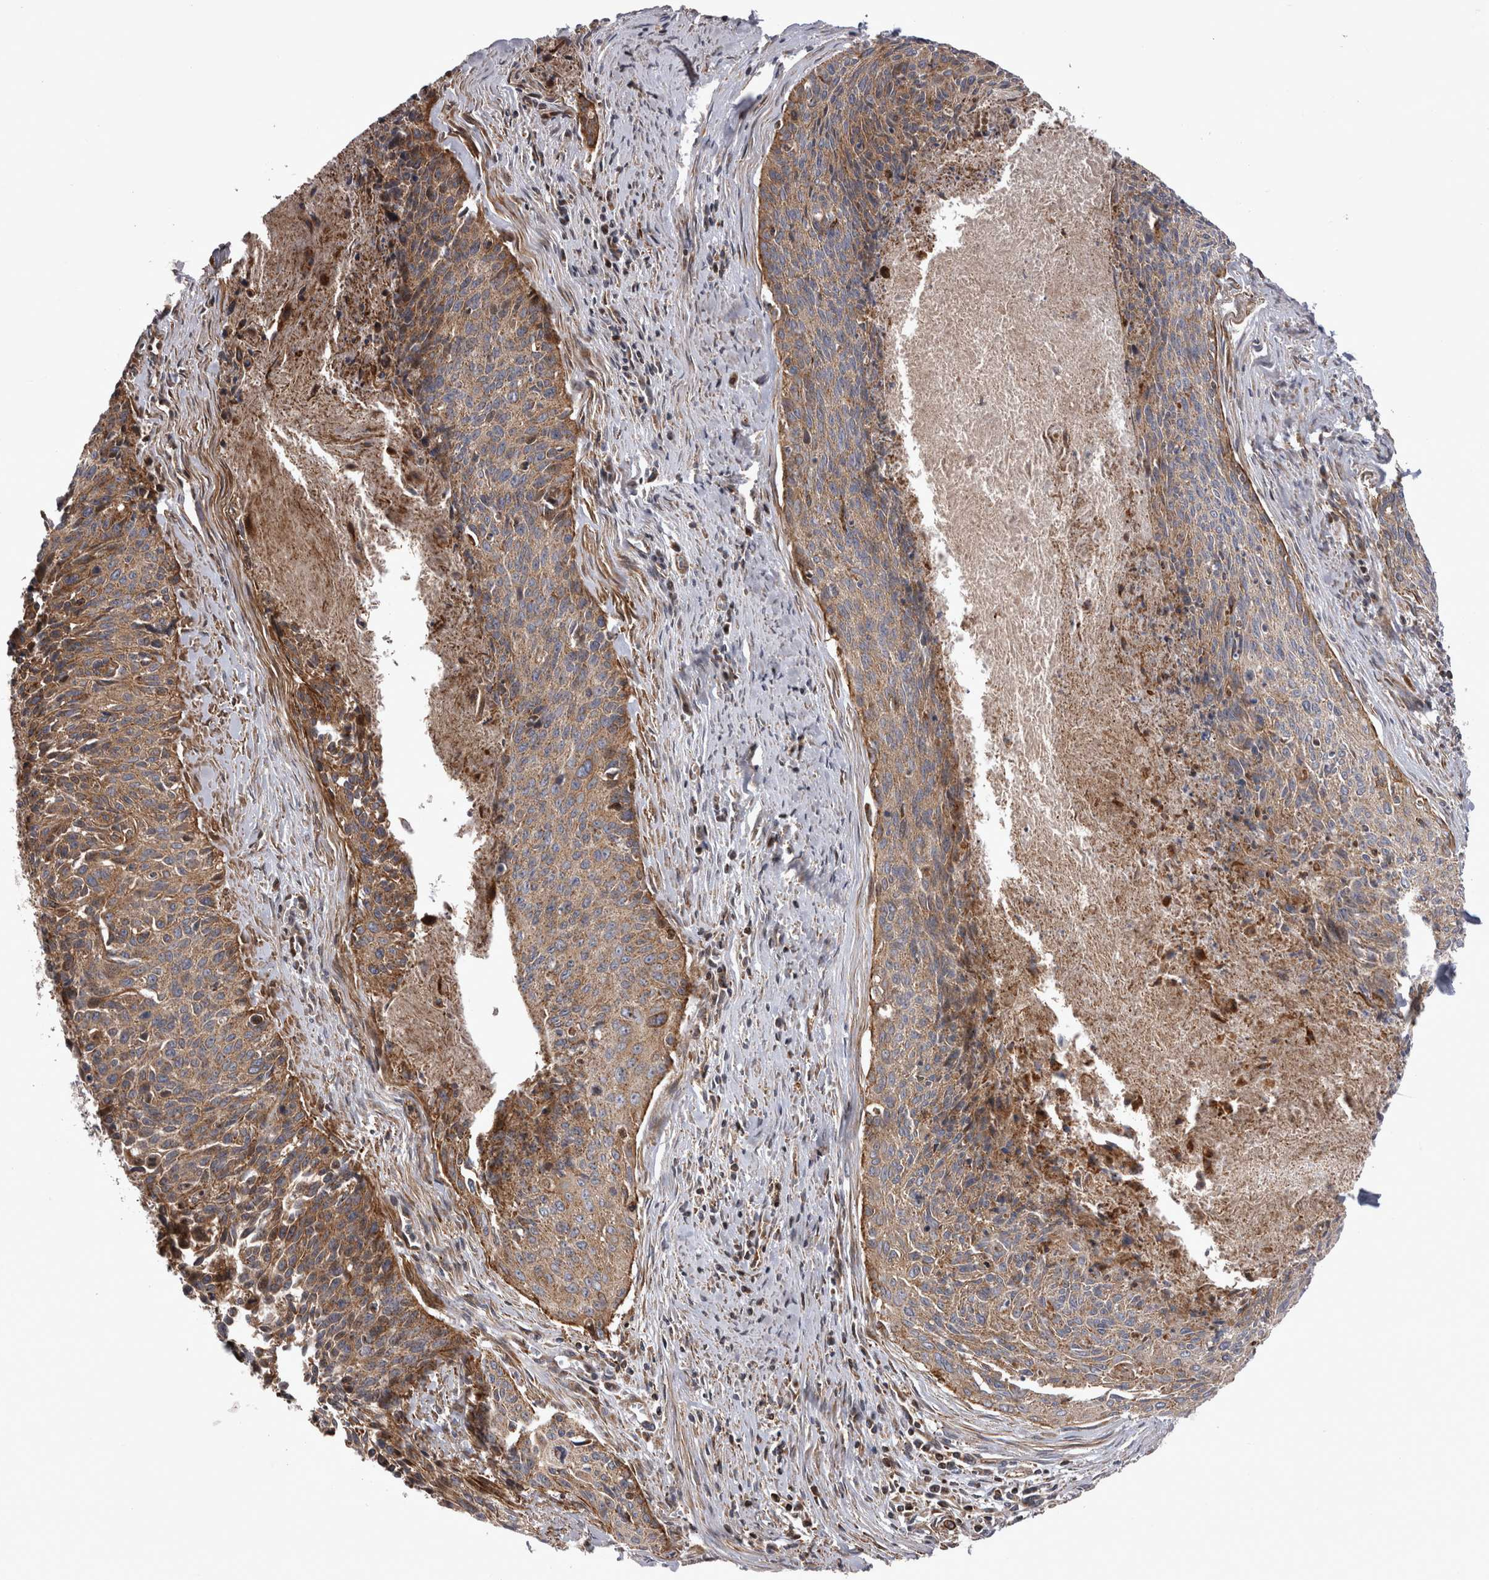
{"staining": {"intensity": "moderate", "quantity": ">75%", "location": "cytoplasmic/membranous"}, "tissue": "cervical cancer", "cell_type": "Tumor cells", "image_type": "cancer", "snomed": [{"axis": "morphology", "description": "Squamous cell carcinoma, NOS"}, {"axis": "topography", "description": "Cervix"}], "caption": "This is an image of immunohistochemistry (IHC) staining of cervical squamous cell carcinoma, which shows moderate expression in the cytoplasmic/membranous of tumor cells.", "gene": "TSPOAP1", "patient": {"sex": "female", "age": 55}}